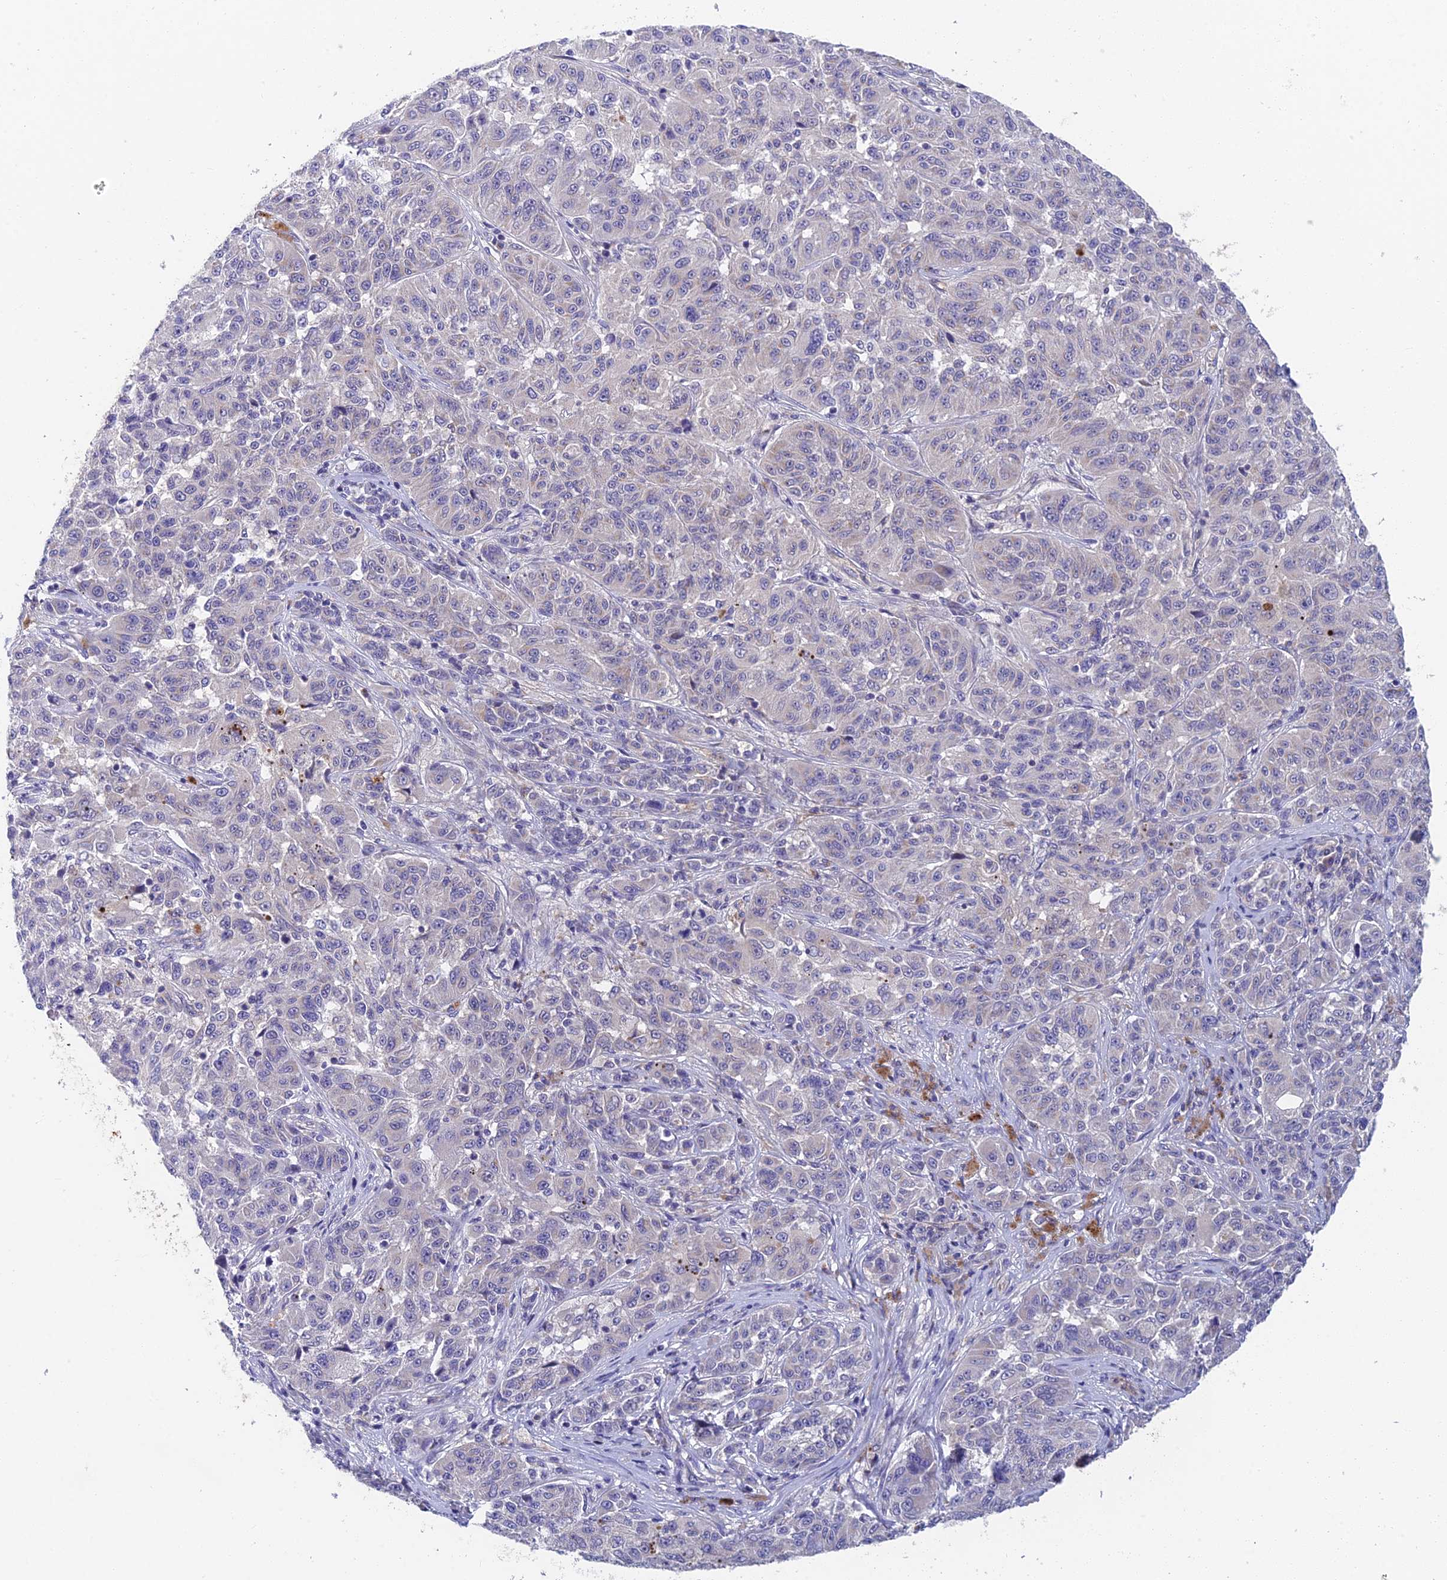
{"staining": {"intensity": "negative", "quantity": "none", "location": "none"}, "tissue": "melanoma", "cell_type": "Tumor cells", "image_type": "cancer", "snomed": [{"axis": "morphology", "description": "Malignant melanoma, NOS"}, {"axis": "topography", "description": "Skin"}], "caption": "IHC image of human melanoma stained for a protein (brown), which reveals no positivity in tumor cells.", "gene": "ADAMTS13", "patient": {"sex": "male", "age": 53}}